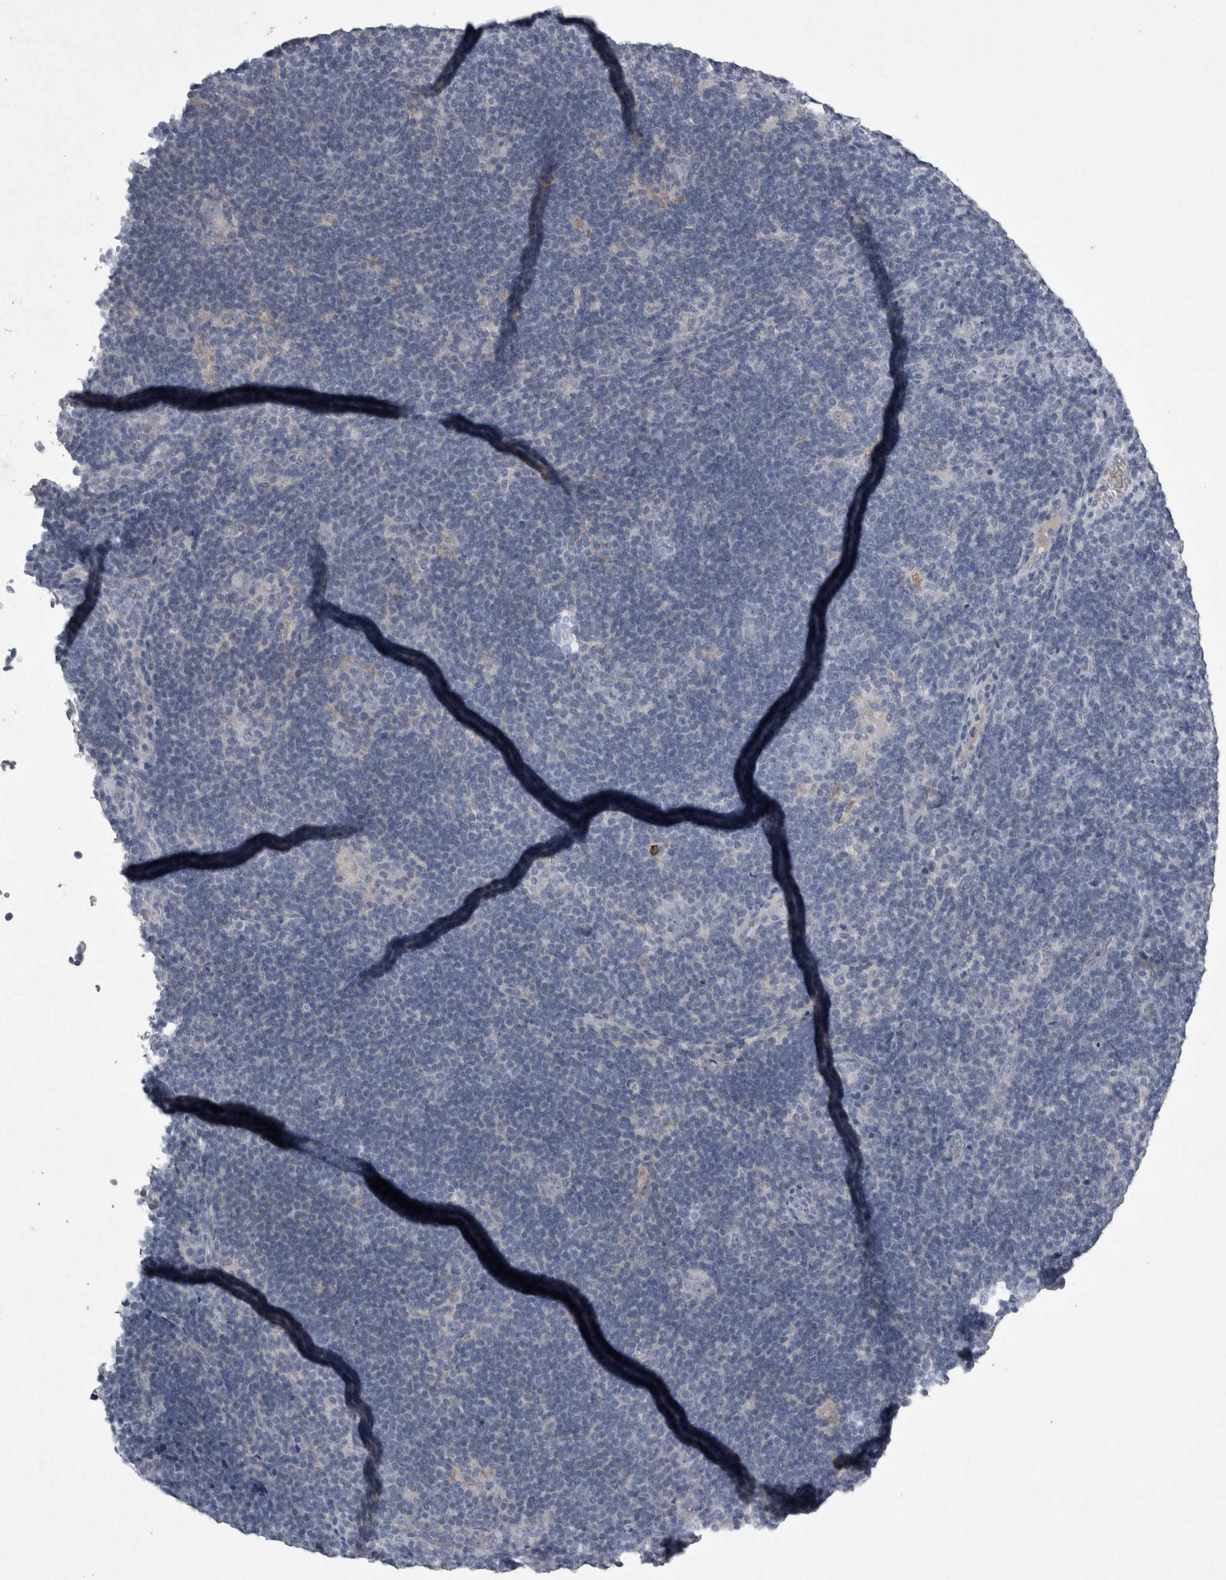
{"staining": {"intensity": "negative", "quantity": "none", "location": "none"}, "tissue": "lymphoma", "cell_type": "Tumor cells", "image_type": "cancer", "snomed": [{"axis": "morphology", "description": "Hodgkin's disease, NOS"}, {"axis": "topography", "description": "Lymph node"}], "caption": "Immunohistochemistry photomicrograph of human Hodgkin's disease stained for a protein (brown), which reveals no staining in tumor cells. (DAB (3,3'-diaminobenzidine) immunohistochemistry (IHC) with hematoxylin counter stain).", "gene": "PDX1", "patient": {"sex": "female", "age": 57}}